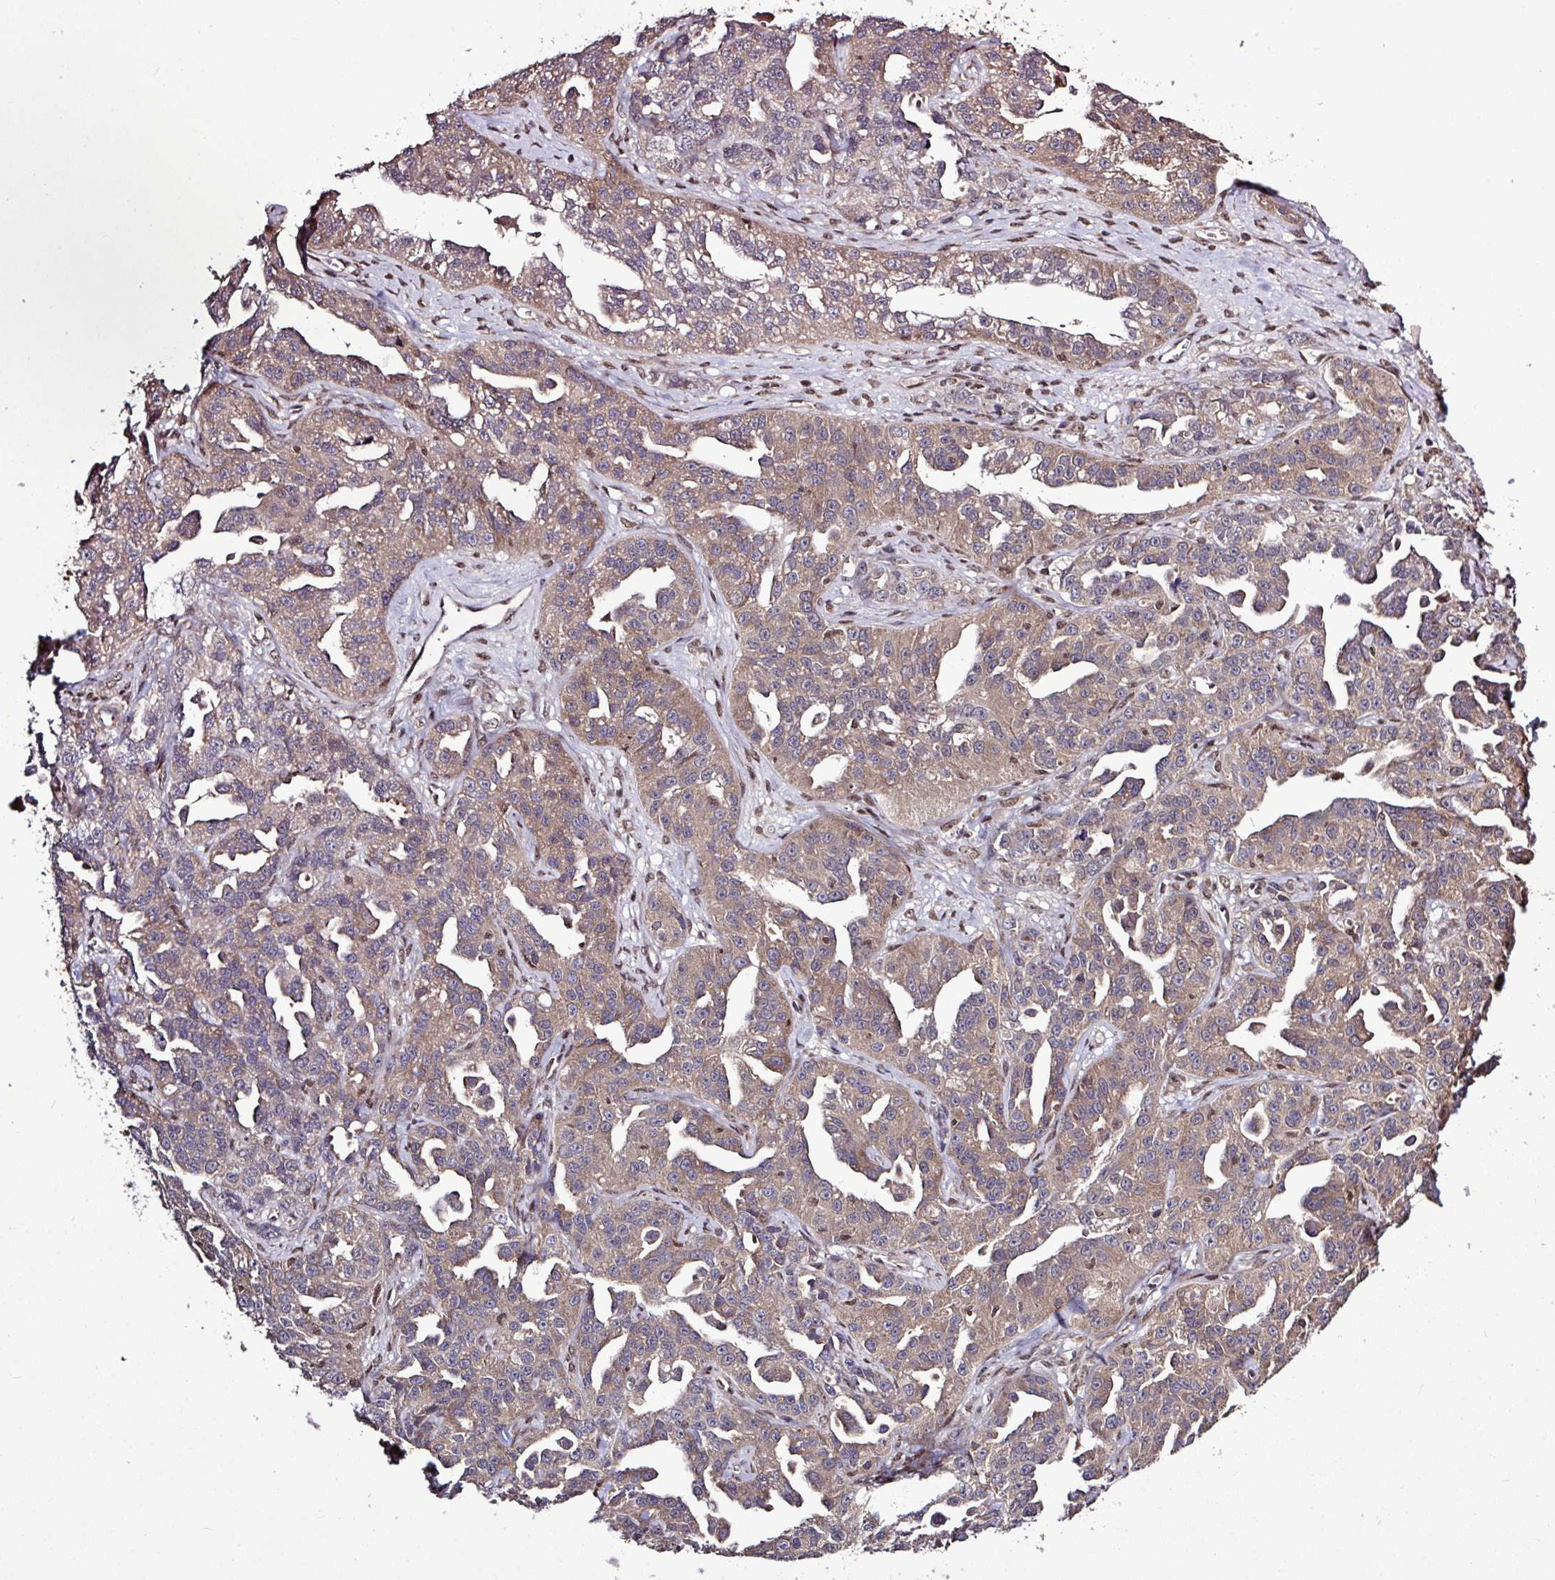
{"staining": {"intensity": "moderate", "quantity": ">75%", "location": "cytoplasmic/membranous"}, "tissue": "ovarian cancer", "cell_type": "Tumor cells", "image_type": "cancer", "snomed": [{"axis": "morphology", "description": "Cystadenocarcinoma, serous, NOS"}, {"axis": "topography", "description": "Ovary"}], "caption": "There is medium levels of moderate cytoplasmic/membranous positivity in tumor cells of serous cystadenocarcinoma (ovarian), as demonstrated by immunohistochemical staining (brown color).", "gene": "SKIC2", "patient": {"sex": "female", "age": 75}}